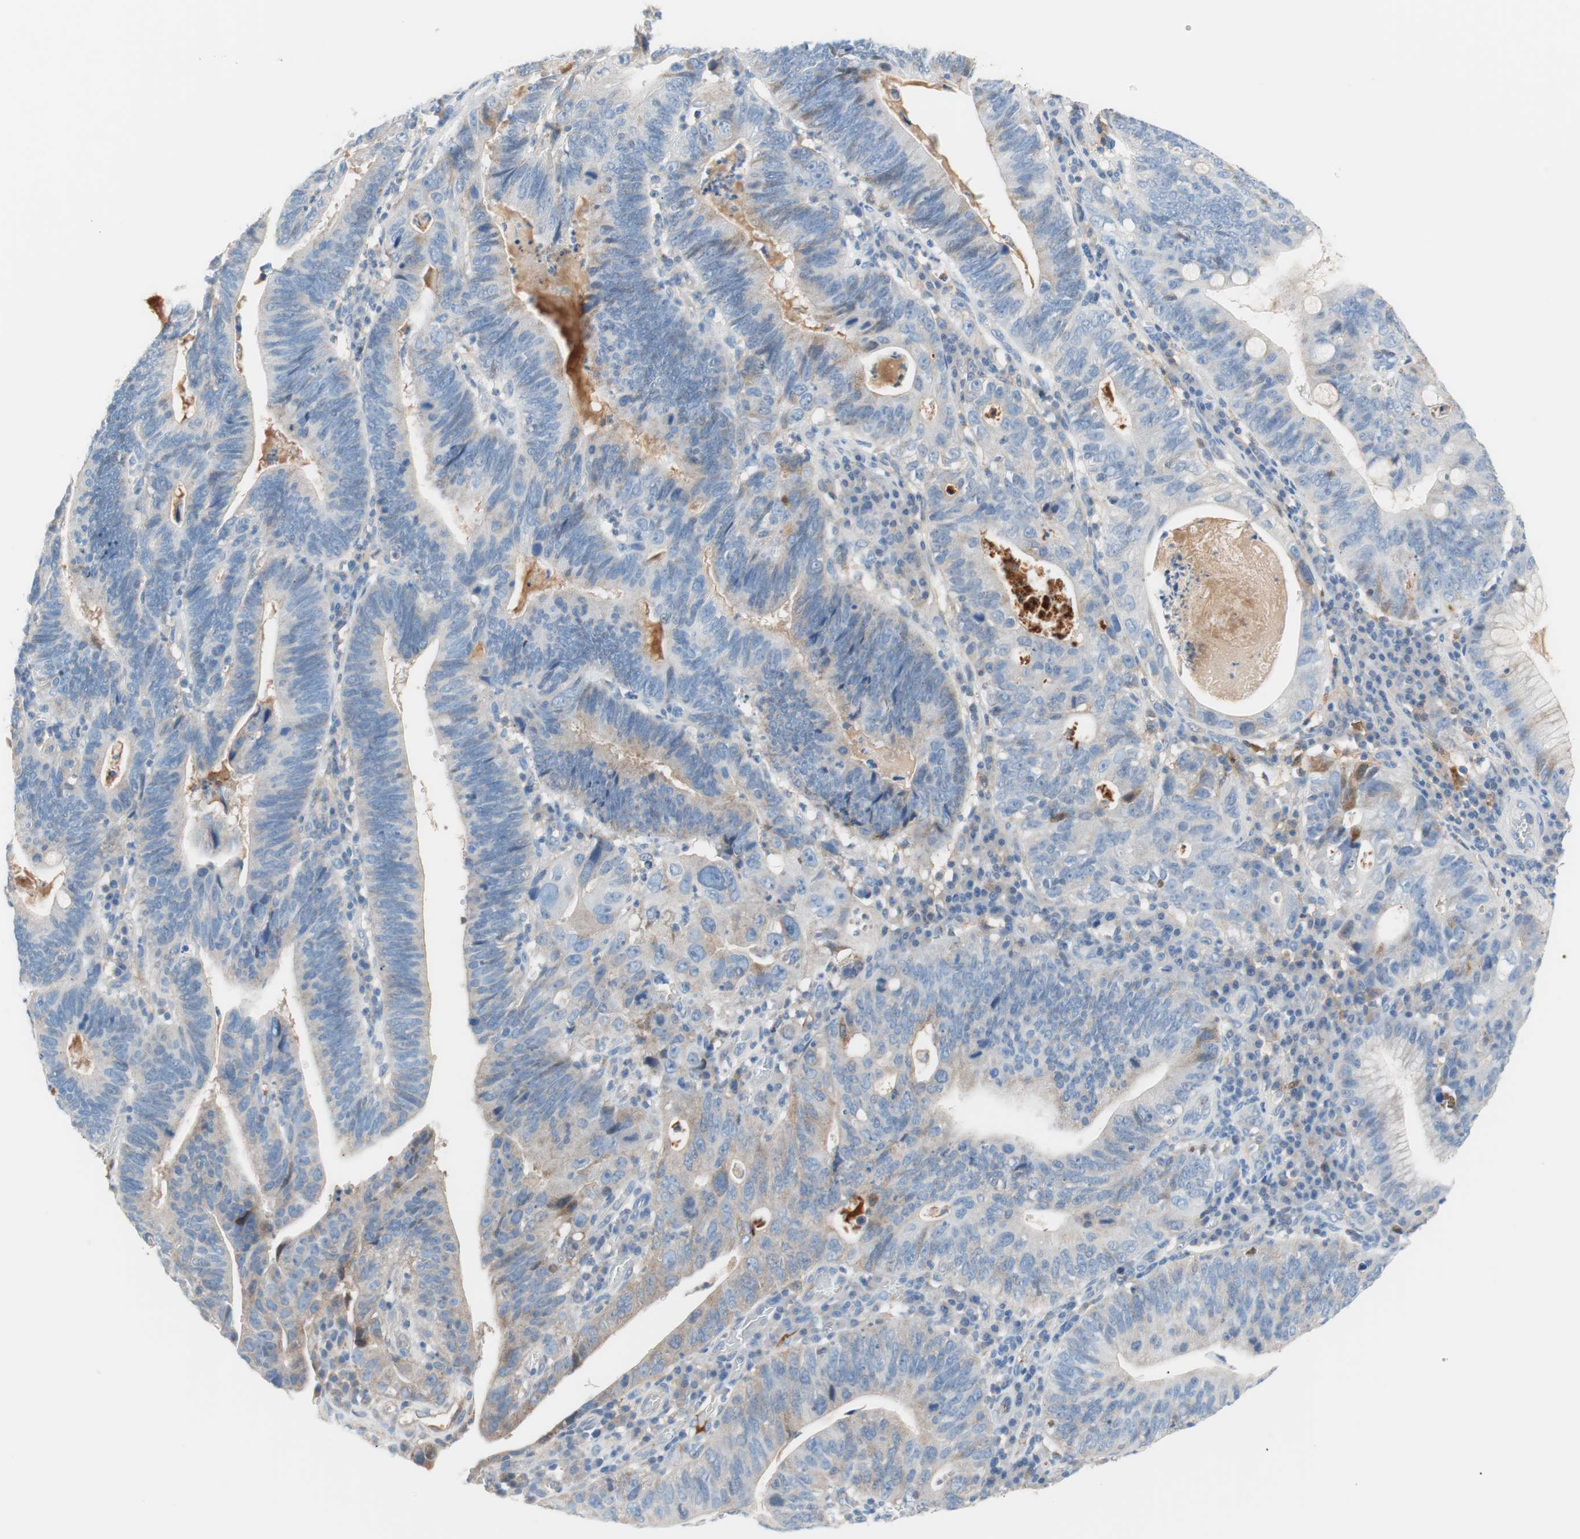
{"staining": {"intensity": "weak", "quantity": "<25%", "location": "cytoplasmic/membranous"}, "tissue": "stomach cancer", "cell_type": "Tumor cells", "image_type": "cancer", "snomed": [{"axis": "morphology", "description": "Adenocarcinoma, NOS"}, {"axis": "topography", "description": "Stomach"}], "caption": "There is no significant positivity in tumor cells of stomach cancer (adenocarcinoma).", "gene": "RBP4", "patient": {"sex": "male", "age": 59}}